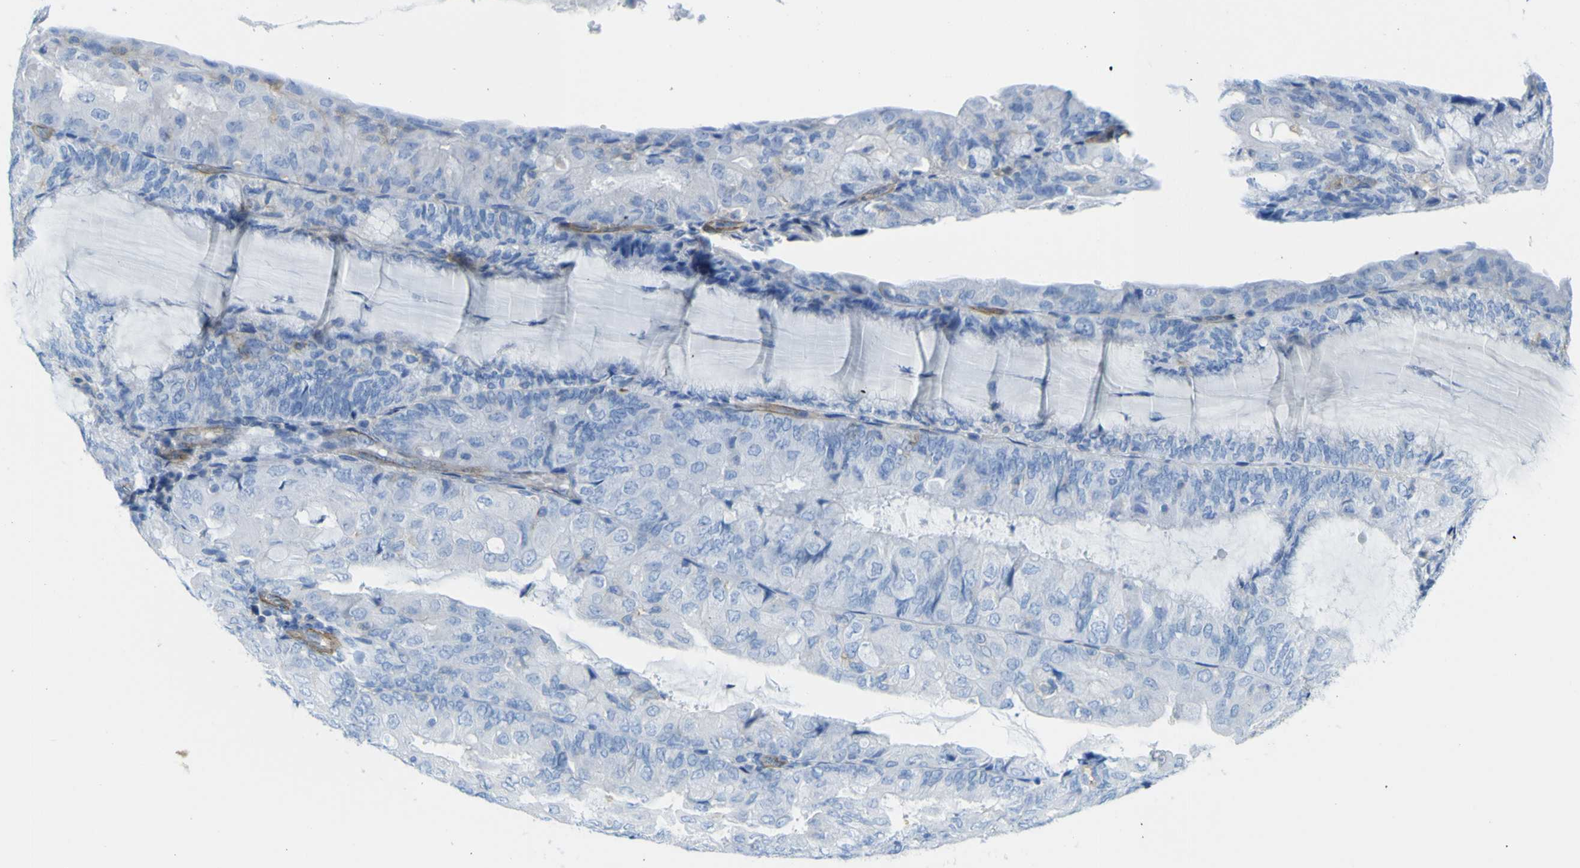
{"staining": {"intensity": "negative", "quantity": "none", "location": "none"}, "tissue": "endometrial cancer", "cell_type": "Tumor cells", "image_type": "cancer", "snomed": [{"axis": "morphology", "description": "Adenocarcinoma, NOS"}, {"axis": "topography", "description": "Endometrium"}], "caption": "Photomicrograph shows no protein positivity in tumor cells of endometrial cancer (adenocarcinoma) tissue. (DAB (3,3'-diaminobenzidine) immunohistochemistry visualized using brightfield microscopy, high magnification).", "gene": "CD93", "patient": {"sex": "female", "age": 81}}